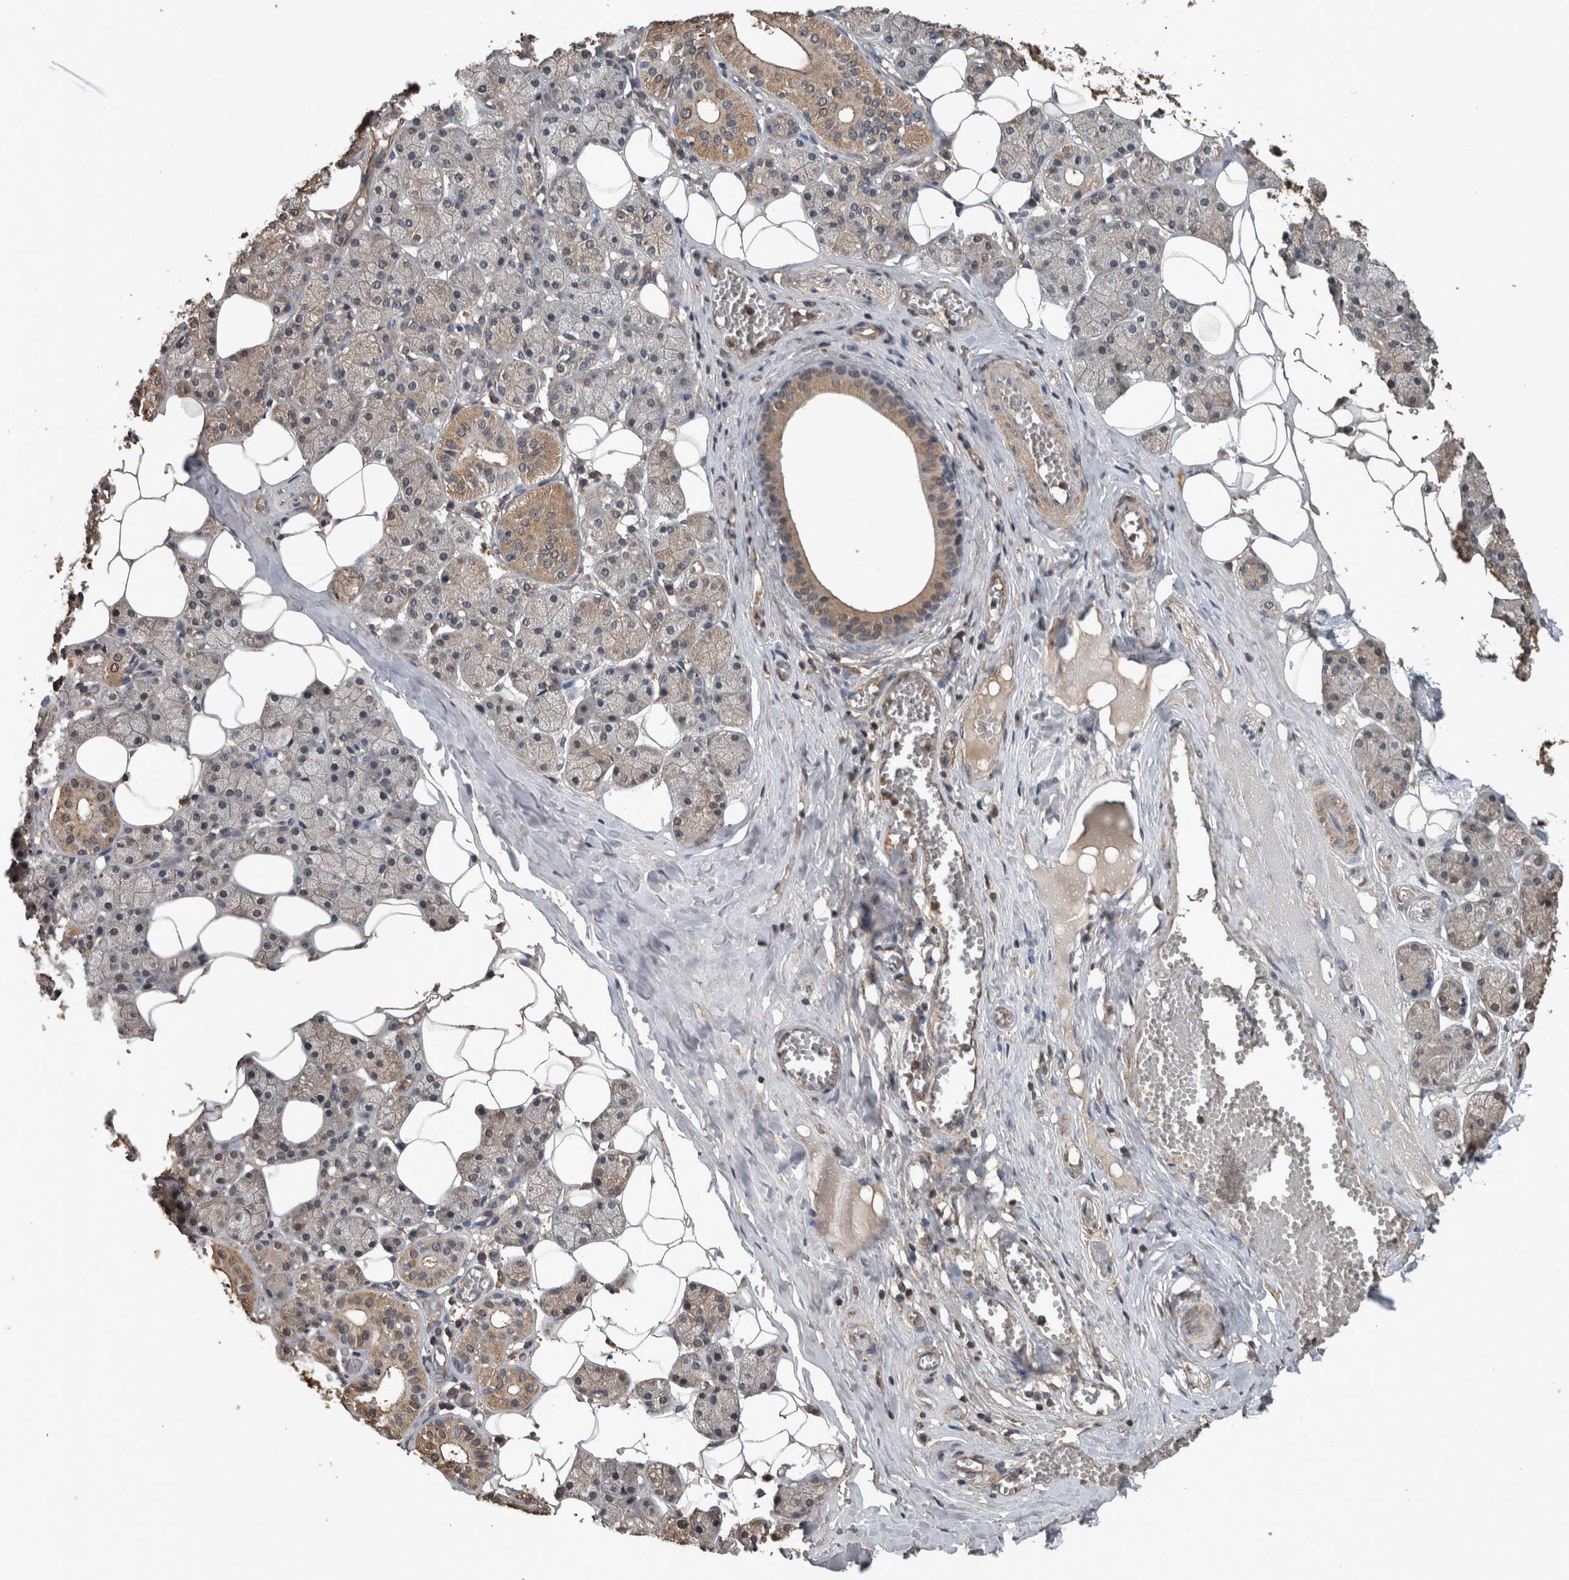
{"staining": {"intensity": "moderate", "quantity": "<25%", "location": "cytoplasmic/membranous"}, "tissue": "salivary gland", "cell_type": "Glandular cells", "image_type": "normal", "snomed": [{"axis": "morphology", "description": "Normal tissue, NOS"}, {"axis": "topography", "description": "Salivary gland"}], "caption": "Protein expression analysis of normal salivary gland shows moderate cytoplasmic/membranous expression in approximately <25% of glandular cells.", "gene": "FGFRL1", "patient": {"sex": "female", "age": 33}}